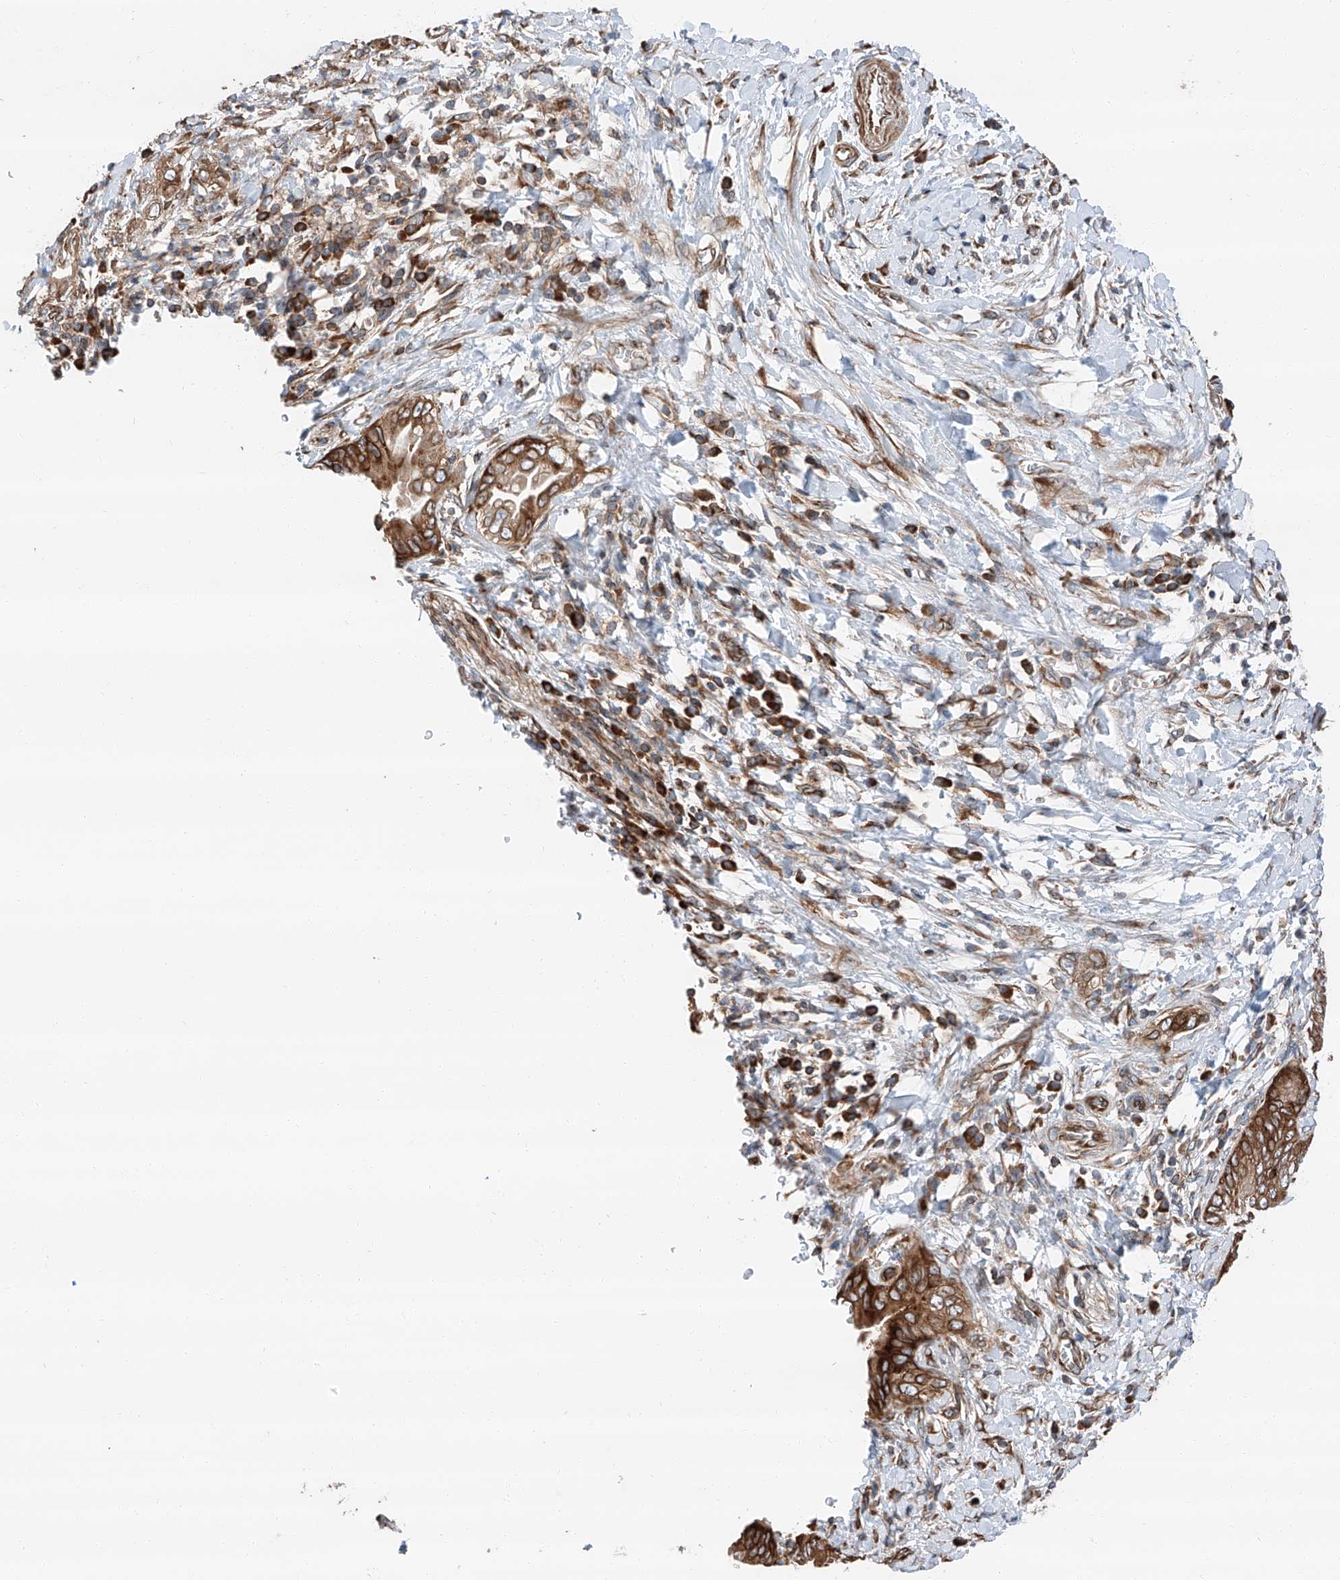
{"staining": {"intensity": "moderate", "quantity": ">75%", "location": "cytoplasmic/membranous"}, "tissue": "pancreatic cancer", "cell_type": "Tumor cells", "image_type": "cancer", "snomed": [{"axis": "morphology", "description": "Adenocarcinoma, NOS"}, {"axis": "topography", "description": "Pancreas"}], "caption": "Immunohistochemistry (IHC) staining of adenocarcinoma (pancreatic), which displays medium levels of moderate cytoplasmic/membranous positivity in about >75% of tumor cells indicating moderate cytoplasmic/membranous protein positivity. The staining was performed using DAB (brown) for protein detection and nuclei were counterstained in hematoxylin (blue).", "gene": "ZC3H15", "patient": {"sex": "male", "age": 75}}